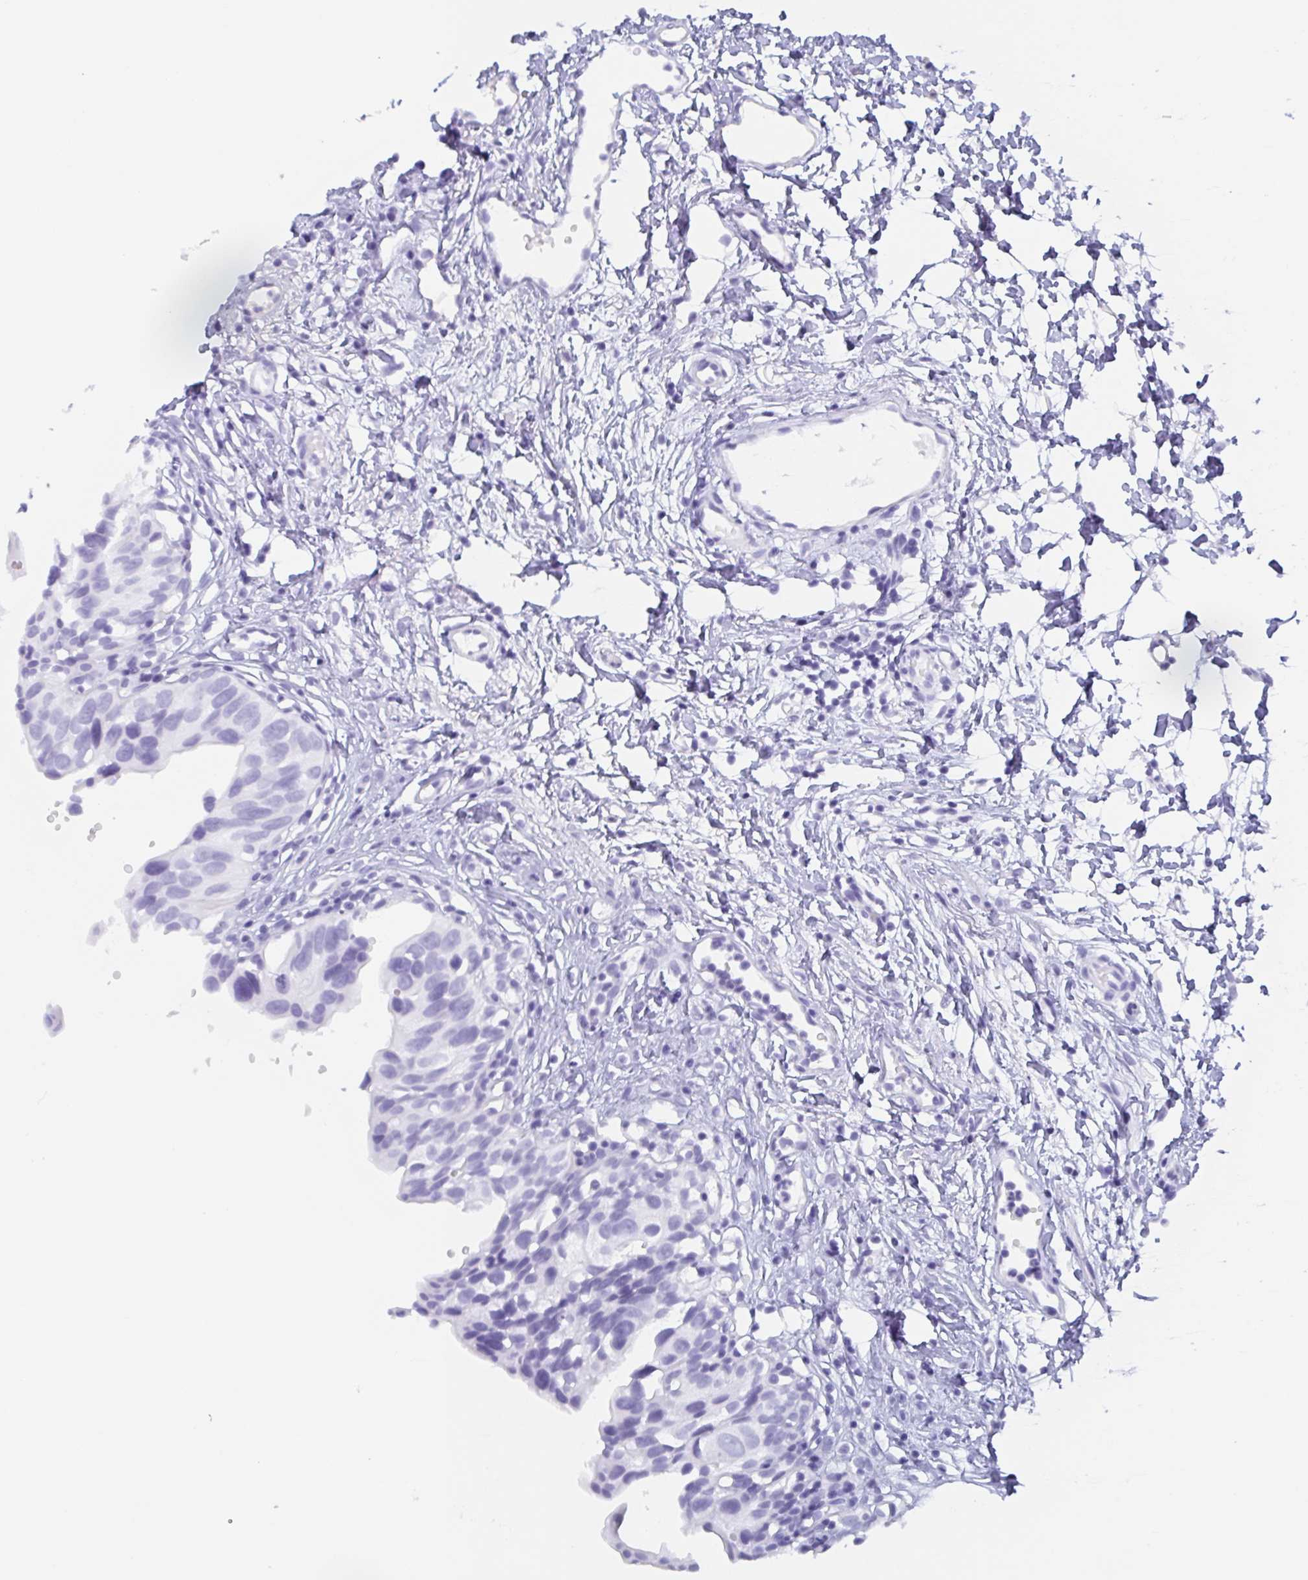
{"staining": {"intensity": "negative", "quantity": "none", "location": "none"}, "tissue": "urinary bladder", "cell_type": "Urothelial cells", "image_type": "normal", "snomed": [{"axis": "morphology", "description": "Normal tissue, NOS"}, {"axis": "topography", "description": "Urinary bladder"}], "caption": "IHC histopathology image of benign urinary bladder stained for a protein (brown), which shows no staining in urothelial cells.", "gene": "AGFG2", "patient": {"sex": "male", "age": 51}}